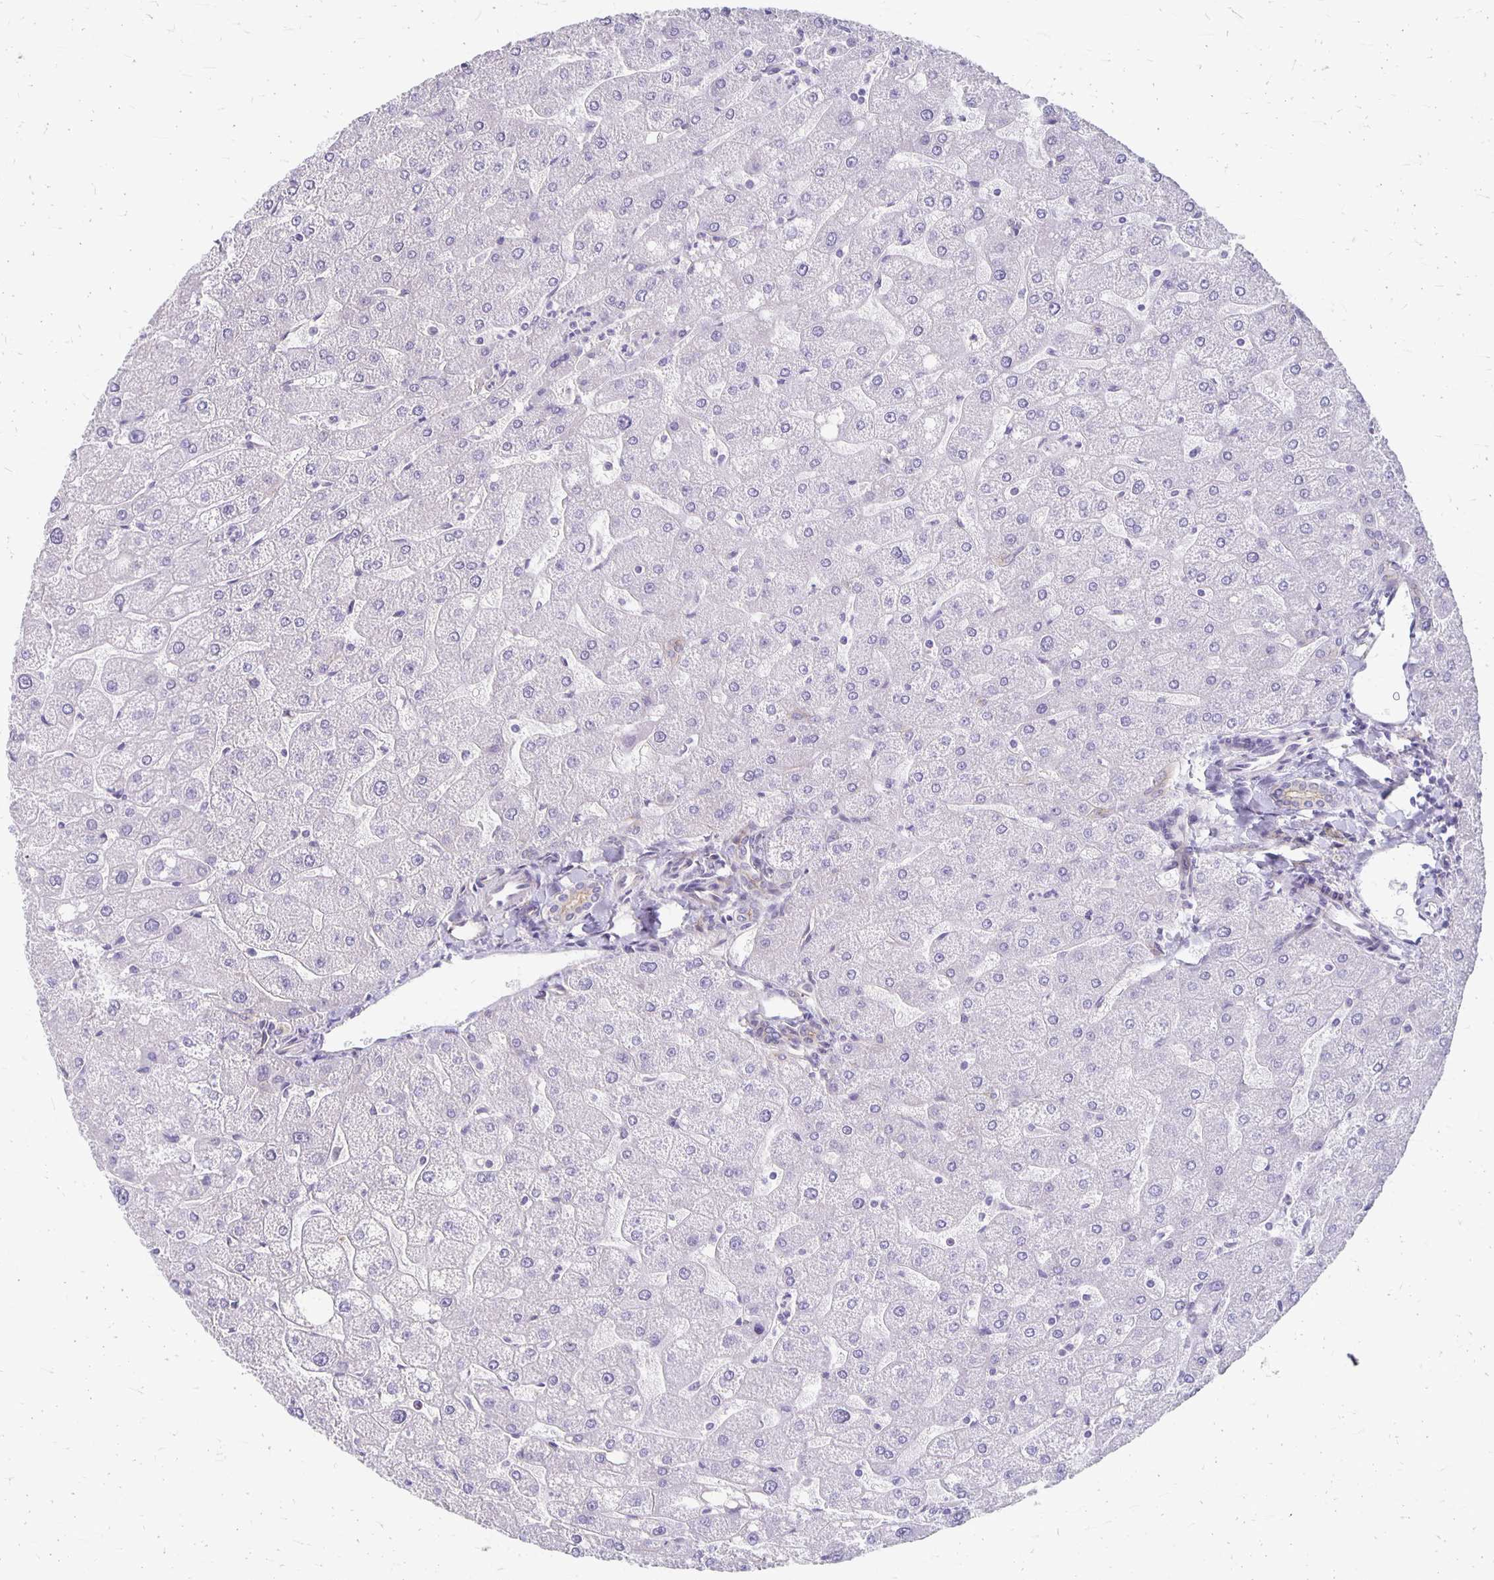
{"staining": {"intensity": "negative", "quantity": "none", "location": "none"}, "tissue": "liver", "cell_type": "Cholangiocytes", "image_type": "normal", "snomed": [{"axis": "morphology", "description": "Normal tissue, NOS"}, {"axis": "topography", "description": "Liver"}], "caption": "There is no significant positivity in cholangiocytes of liver. (DAB IHC with hematoxylin counter stain).", "gene": "PPP1R3E", "patient": {"sex": "male", "age": 67}}